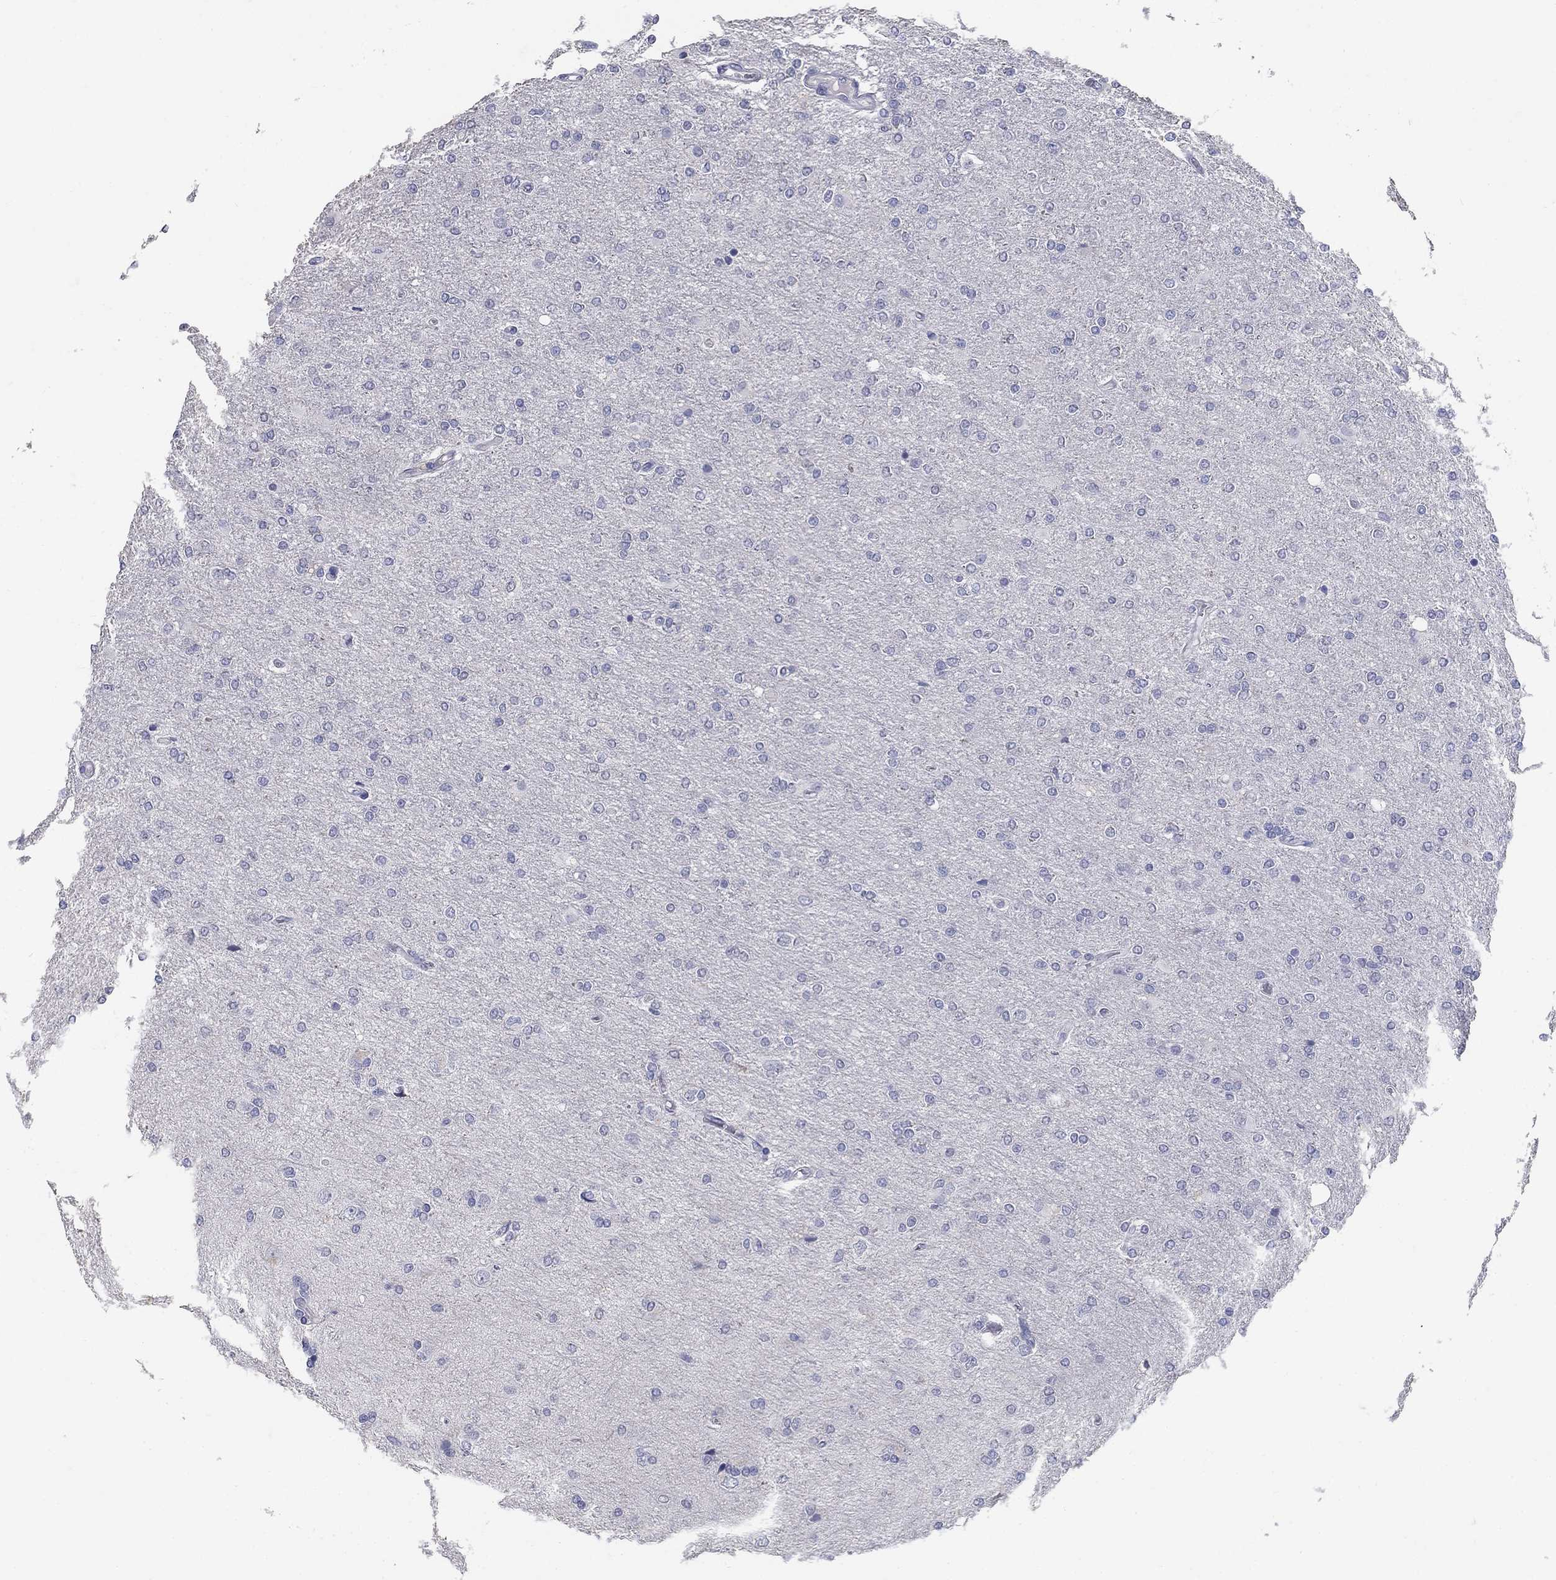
{"staining": {"intensity": "negative", "quantity": "none", "location": "none"}, "tissue": "glioma", "cell_type": "Tumor cells", "image_type": "cancer", "snomed": [{"axis": "morphology", "description": "Glioma, malignant, High grade"}, {"axis": "topography", "description": "Cerebral cortex"}], "caption": "An IHC photomicrograph of glioma is shown. There is no staining in tumor cells of glioma.", "gene": "POMC", "patient": {"sex": "male", "age": 70}}